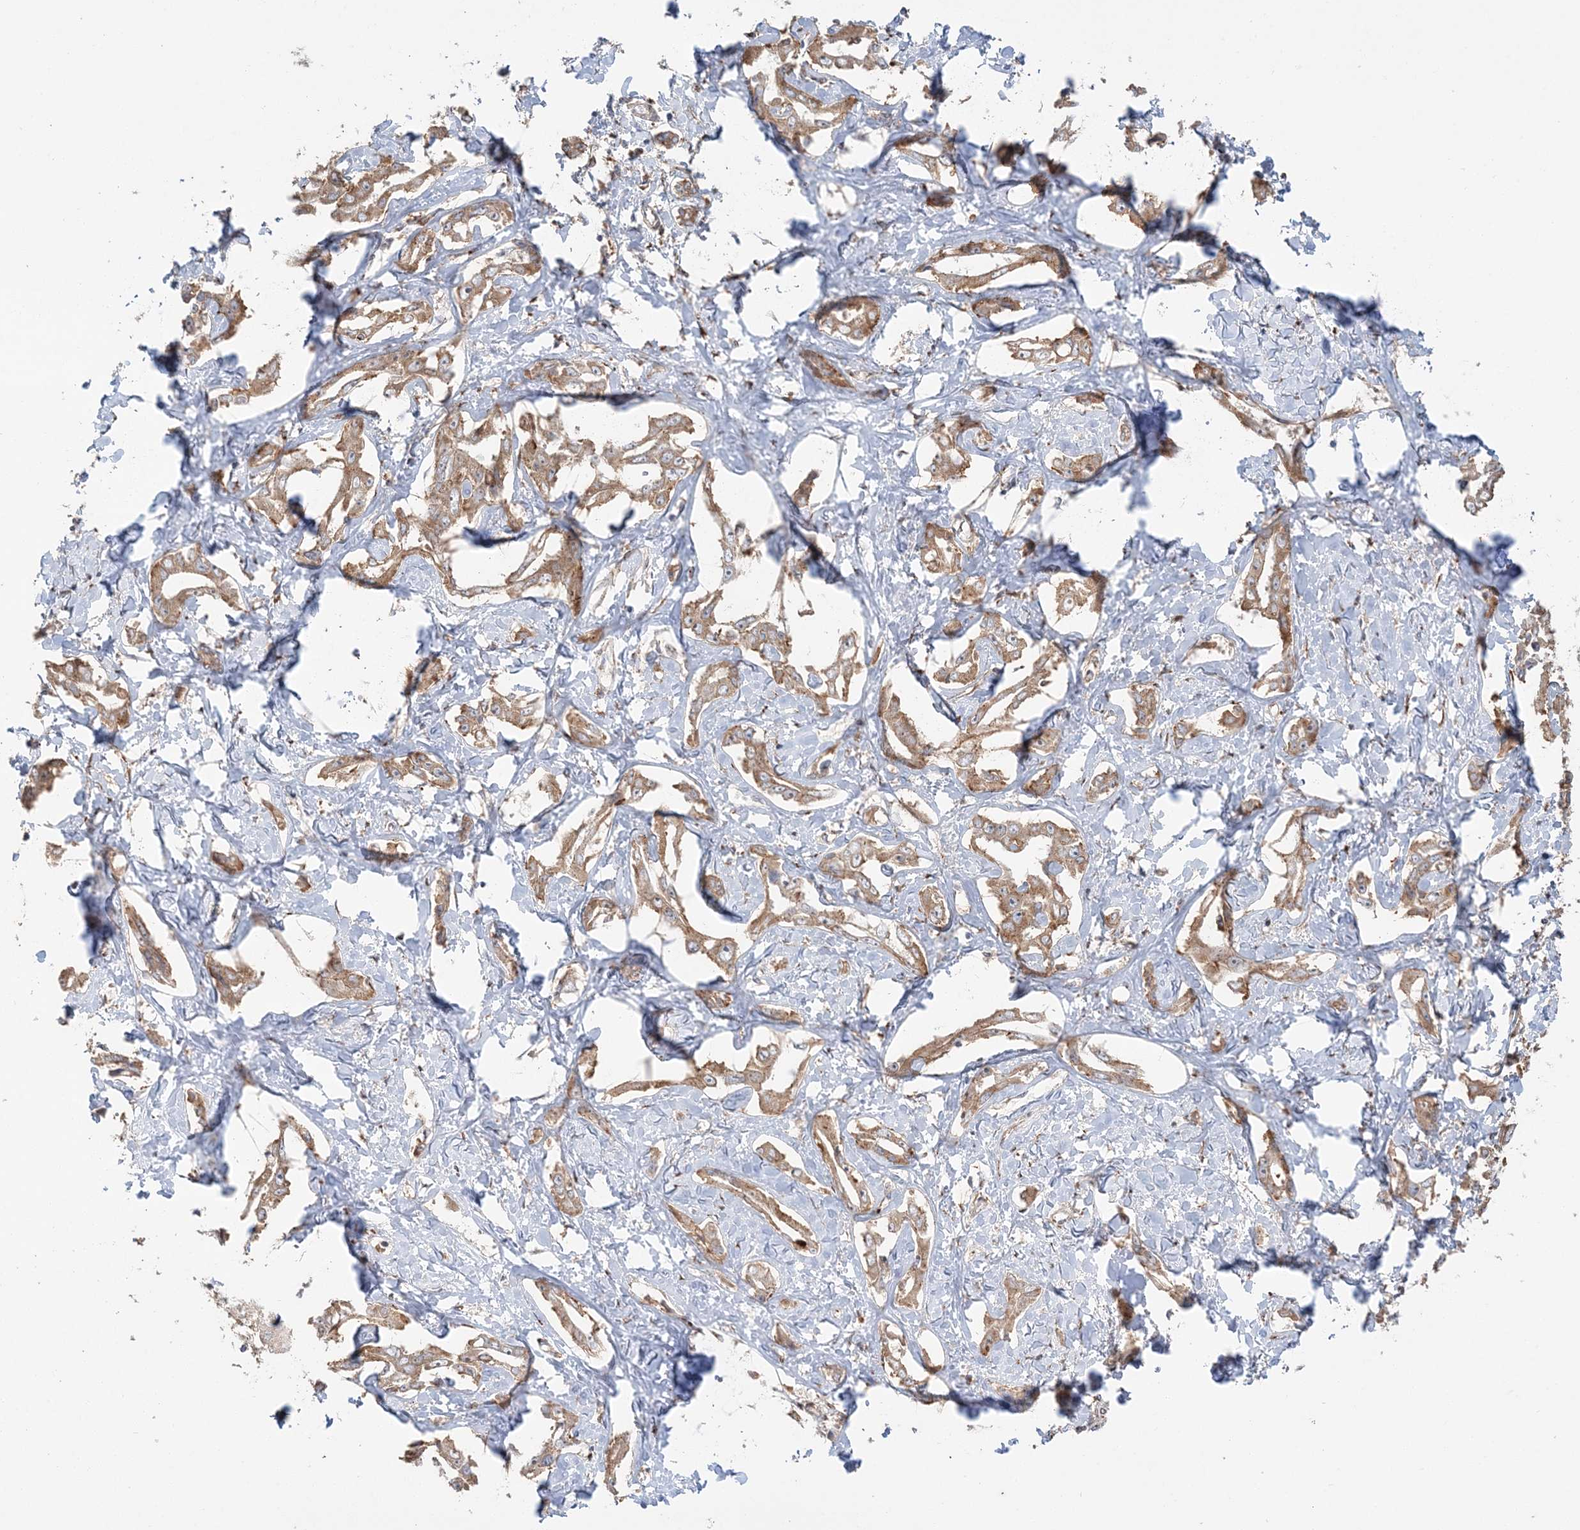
{"staining": {"intensity": "moderate", "quantity": ">75%", "location": "cytoplasmic/membranous"}, "tissue": "liver cancer", "cell_type": "Tumor cells", "image_type": "cancer", "snomed": [{"axis": "morphology", "description": "Cholangiocarcinoma"}, {"axis": "topography", "description": "Liver"}], "caption": "IHC (DAB (3,3'-diaminobenzidine)) staining of human cholangiocarcinoma (liver) reveals moderate cytoplasmic/membranous protein expression in about >75% of tumor cells. The staining is performed using DAB brown chromogen to label protein expression. The nuclei are counter-stained blue using hematoxylin.", "gene": "ABCC3", "patient": {"sex": "male", "age": 59}}